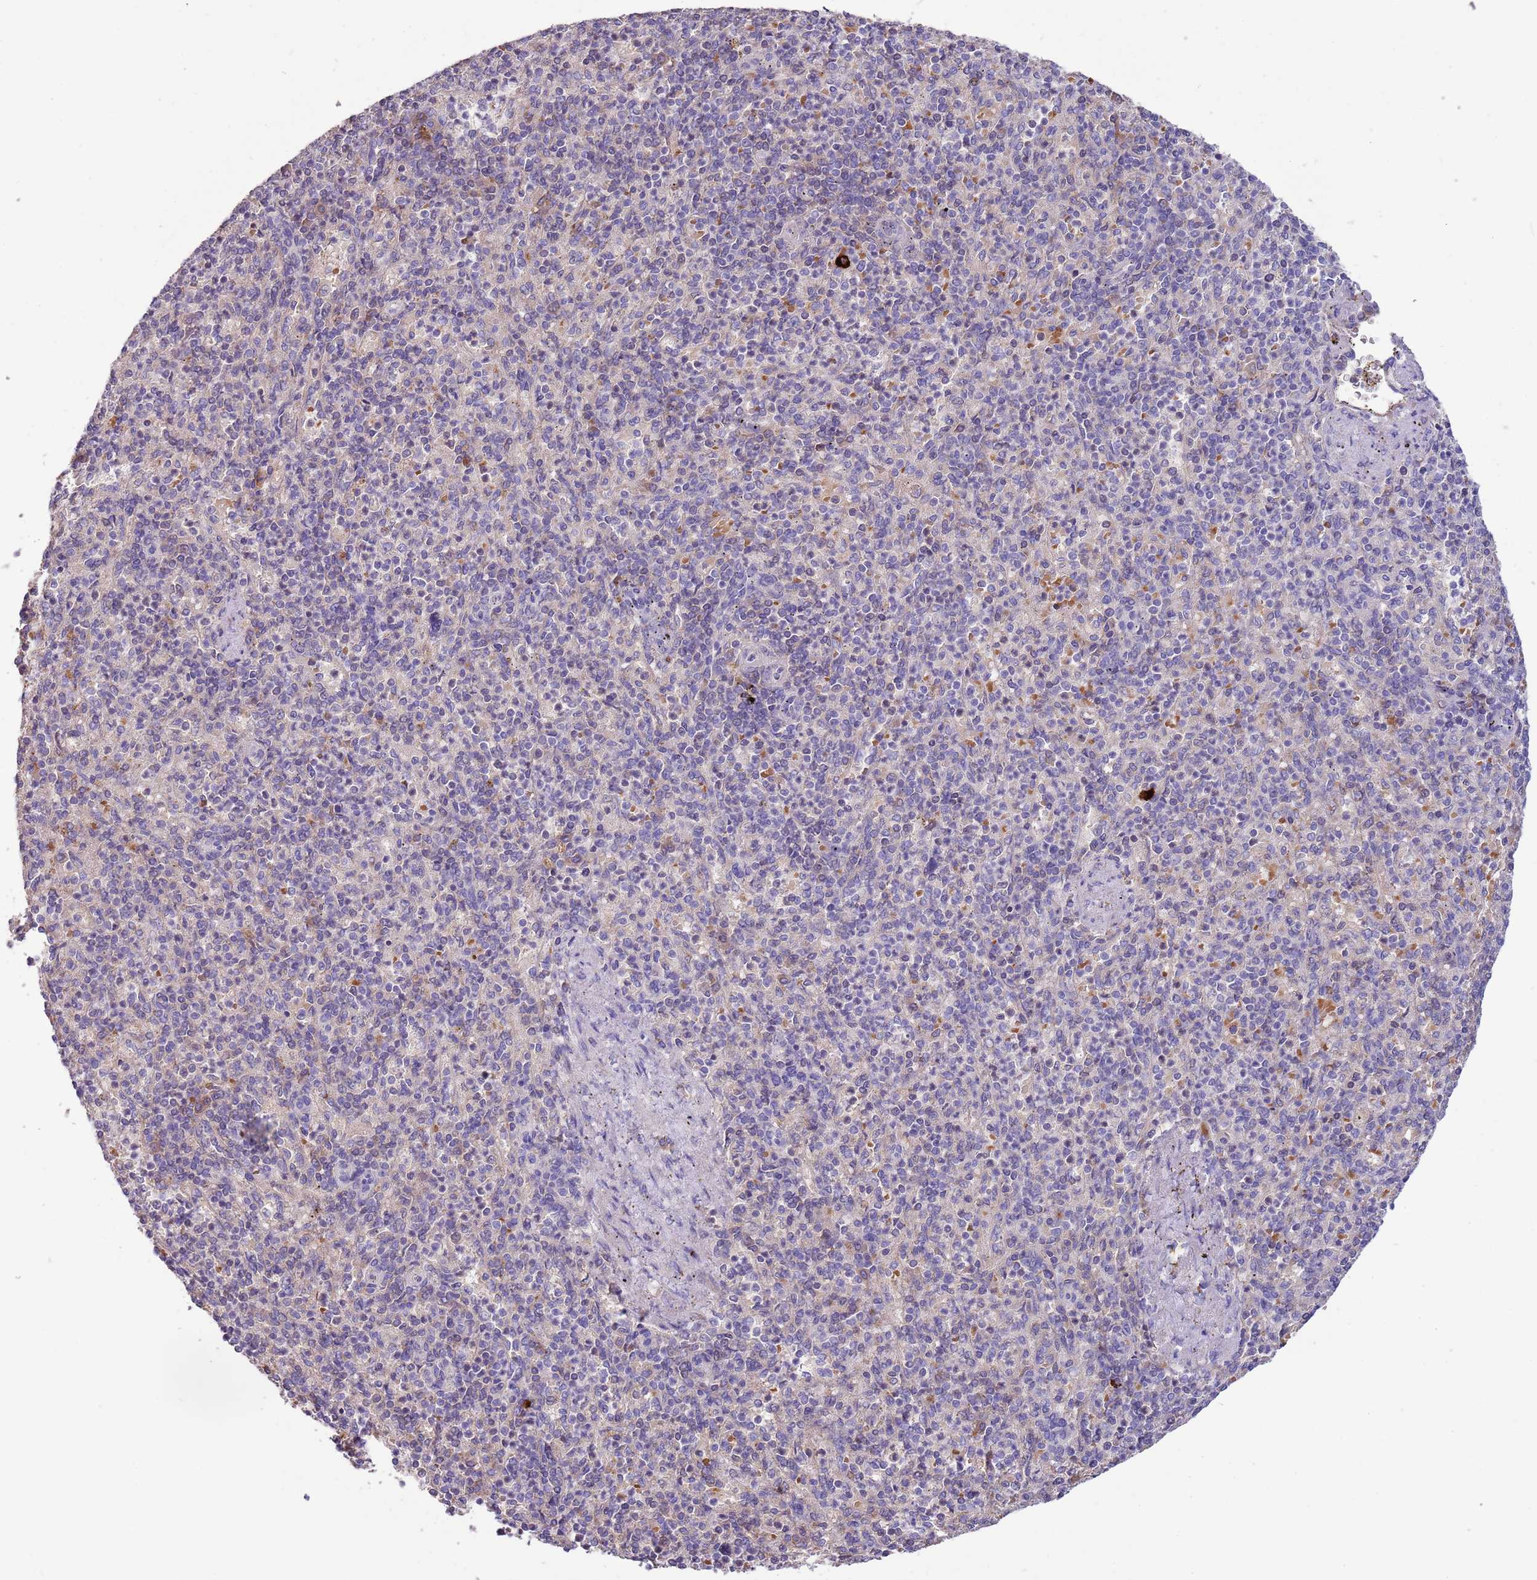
{"staining": {"intensity": "negative", "quantity": "none", "location": "none"}, "tissue": "spleen", "cell_type": "Cells in red pulp", "image_type": "normal", "snomed": [{"axis": "morphology", "description": "Normal tissue, NOS"}, {"axis": "topography", "description": "Spleen"}], "caption": "A high-resolution histopathology image shows immunohistochemistry staining of unremarkable spleen, which displays no significant positivity in cells in red pulp. (Immunohistochemistry, brightfield microscopy, high magnification).", "gene": "TRMO", "patient": {"sex": "female", "age": 74}}